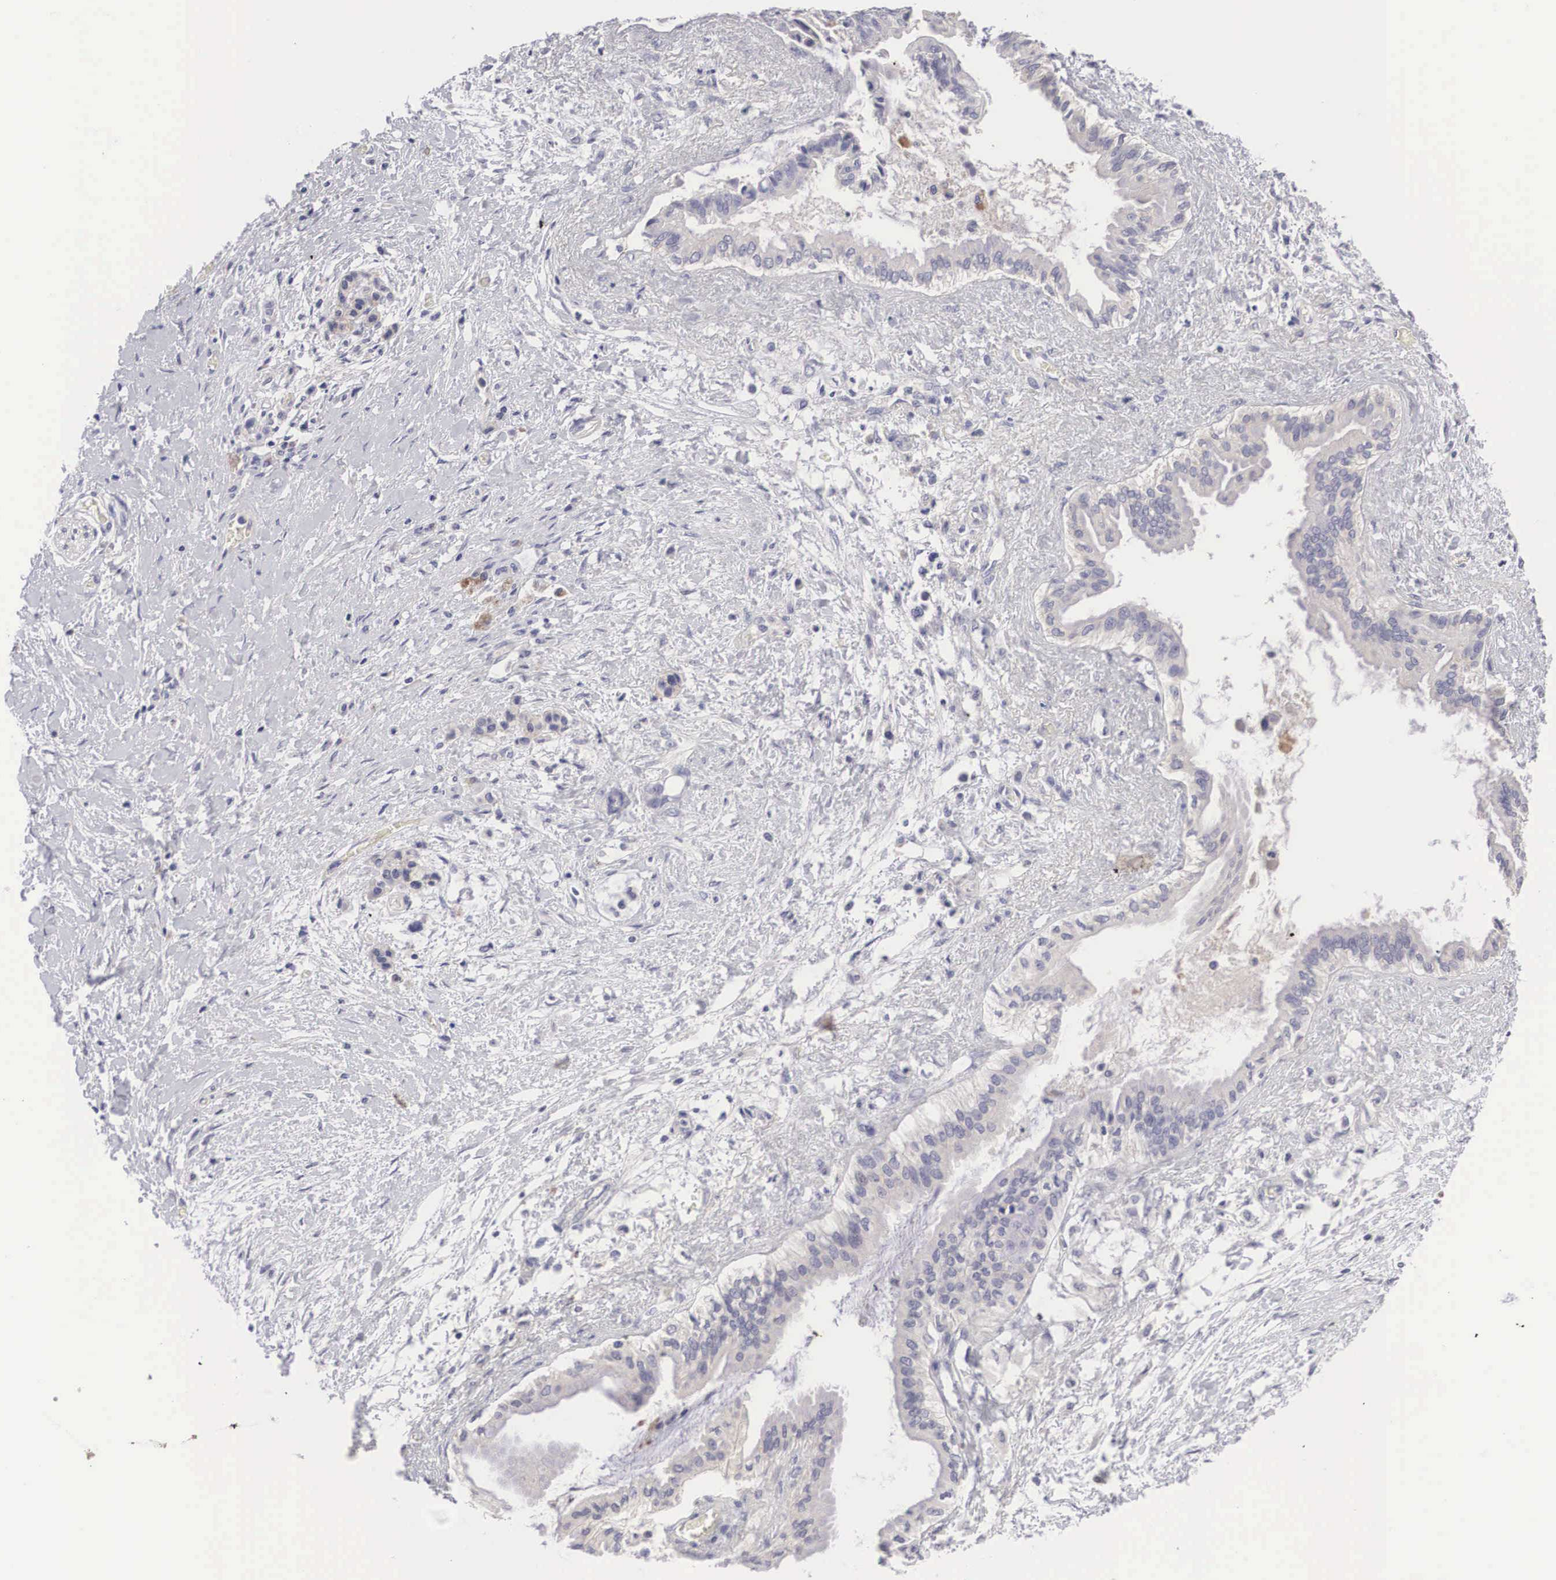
{"staining": {"intensity": "negative", "quantity": "none", "location": "none"}, "tissue": "pancreatic cancer", "cell_type": "Tumor cells", "image_type": "cancer", "snomed": [{"axis": "morphology", "description": "Adenocarcinoma, NOS"}, {"axis": "topography", "description": "Pancreas"}], "caption": "IHC histopathology image of neoplastic tissue: adenocarcinoma (pancreatic) stained with DAB (3,3'-diaminobenzidine) displays no significant protein positivity in tumor cells. (Stains: DAB (3,3'-diaminobenzidine) IHC with hematoxylin counter stain, Microscopy: brightfield microscopy at high magnification).", "gene": "ABHD4", "patient": {"sex": "female", "age": 64}}